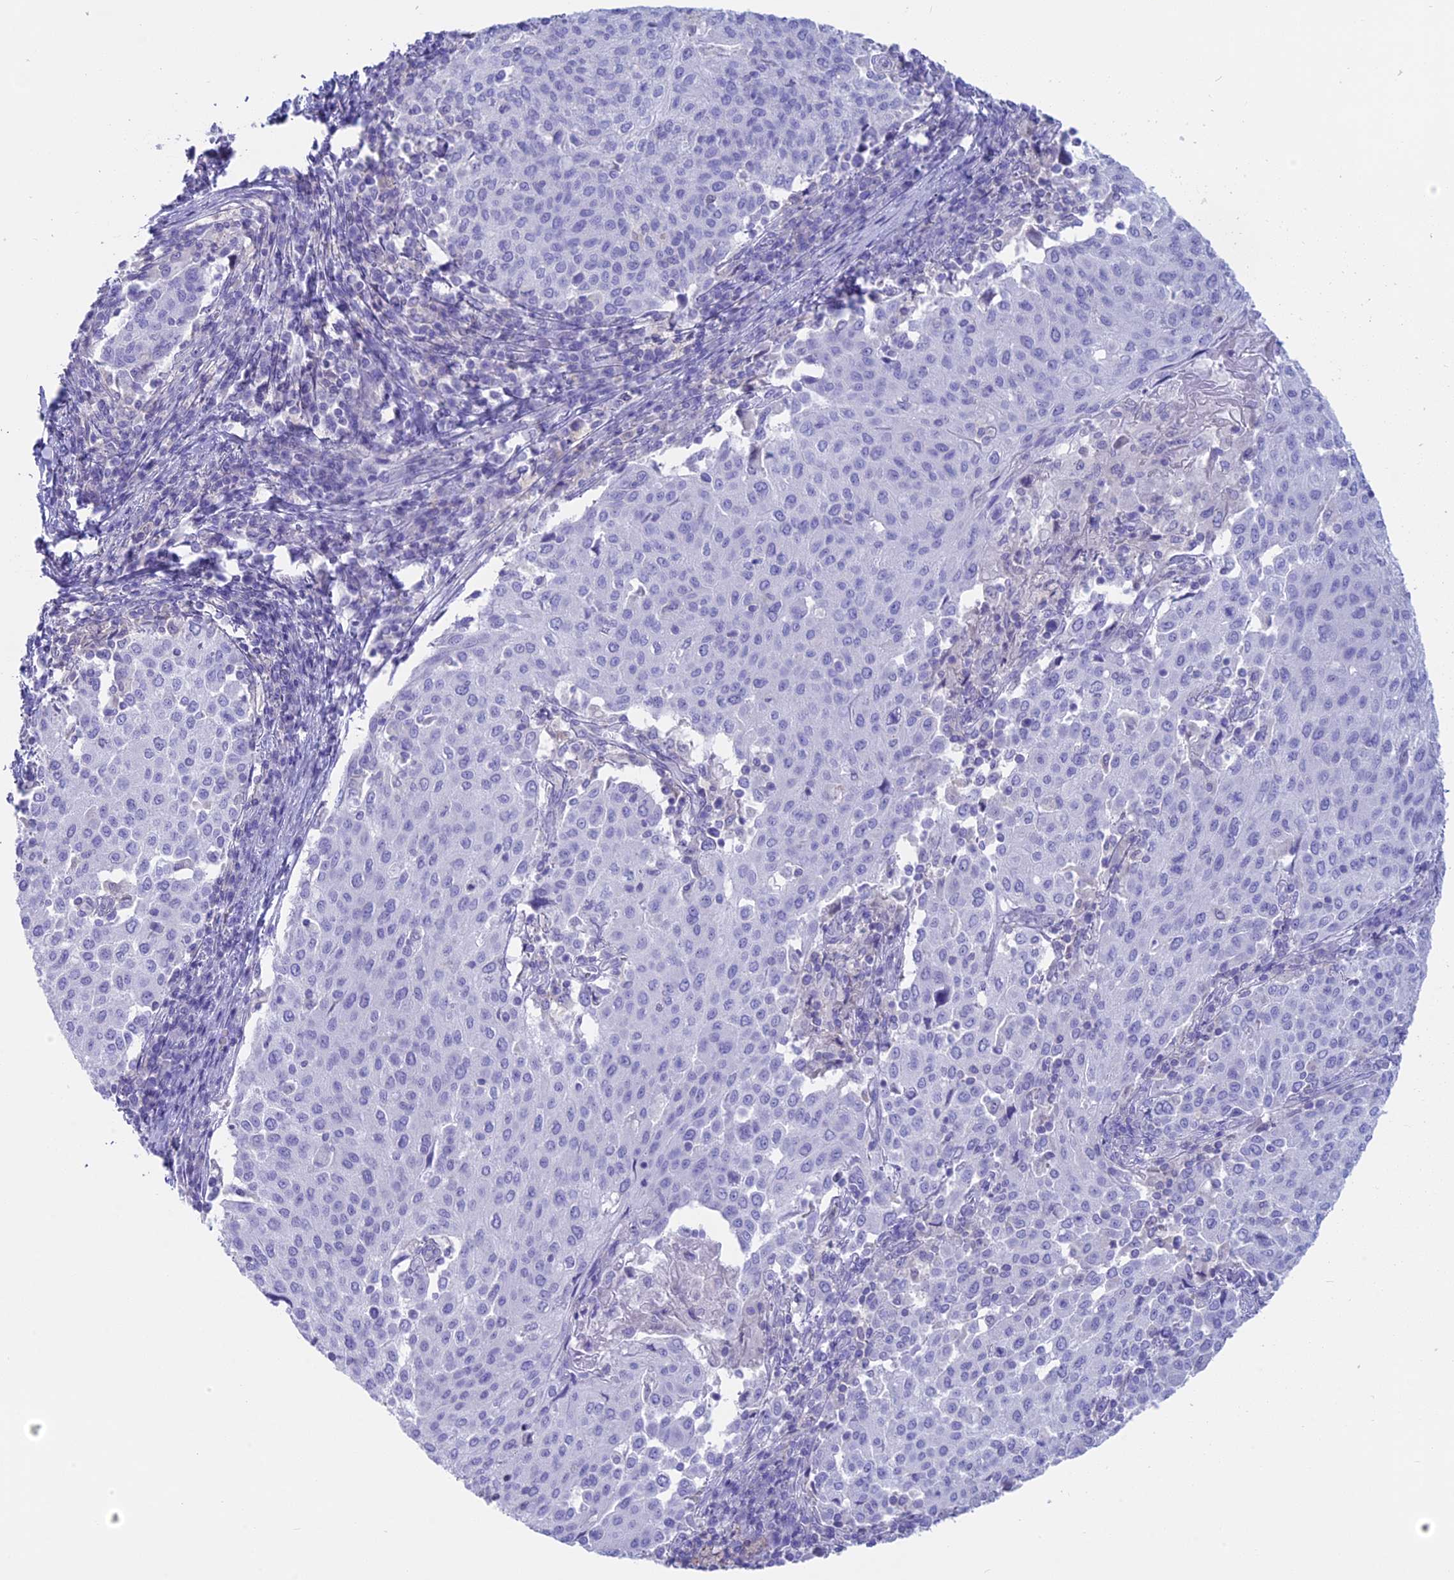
{"staining": {"intensity": "negative", "quantity": "none", "location": "none"}, "tissue": "cervical cancer", "cell_type": "Tumor cells", "image_type": "cancer", "snomed": [{"axis": "morphology", "description": "Squamous cell carcinoma, NOS"}, {"axis": "topography", "description": "Cervix"}], "caption": "A histopathology image of human cervical cancer is negative for staining in tumor cells. Nuclei are stained in blue.", "gene": "RP1", "patient": {"sex": "female", "age": 46}}